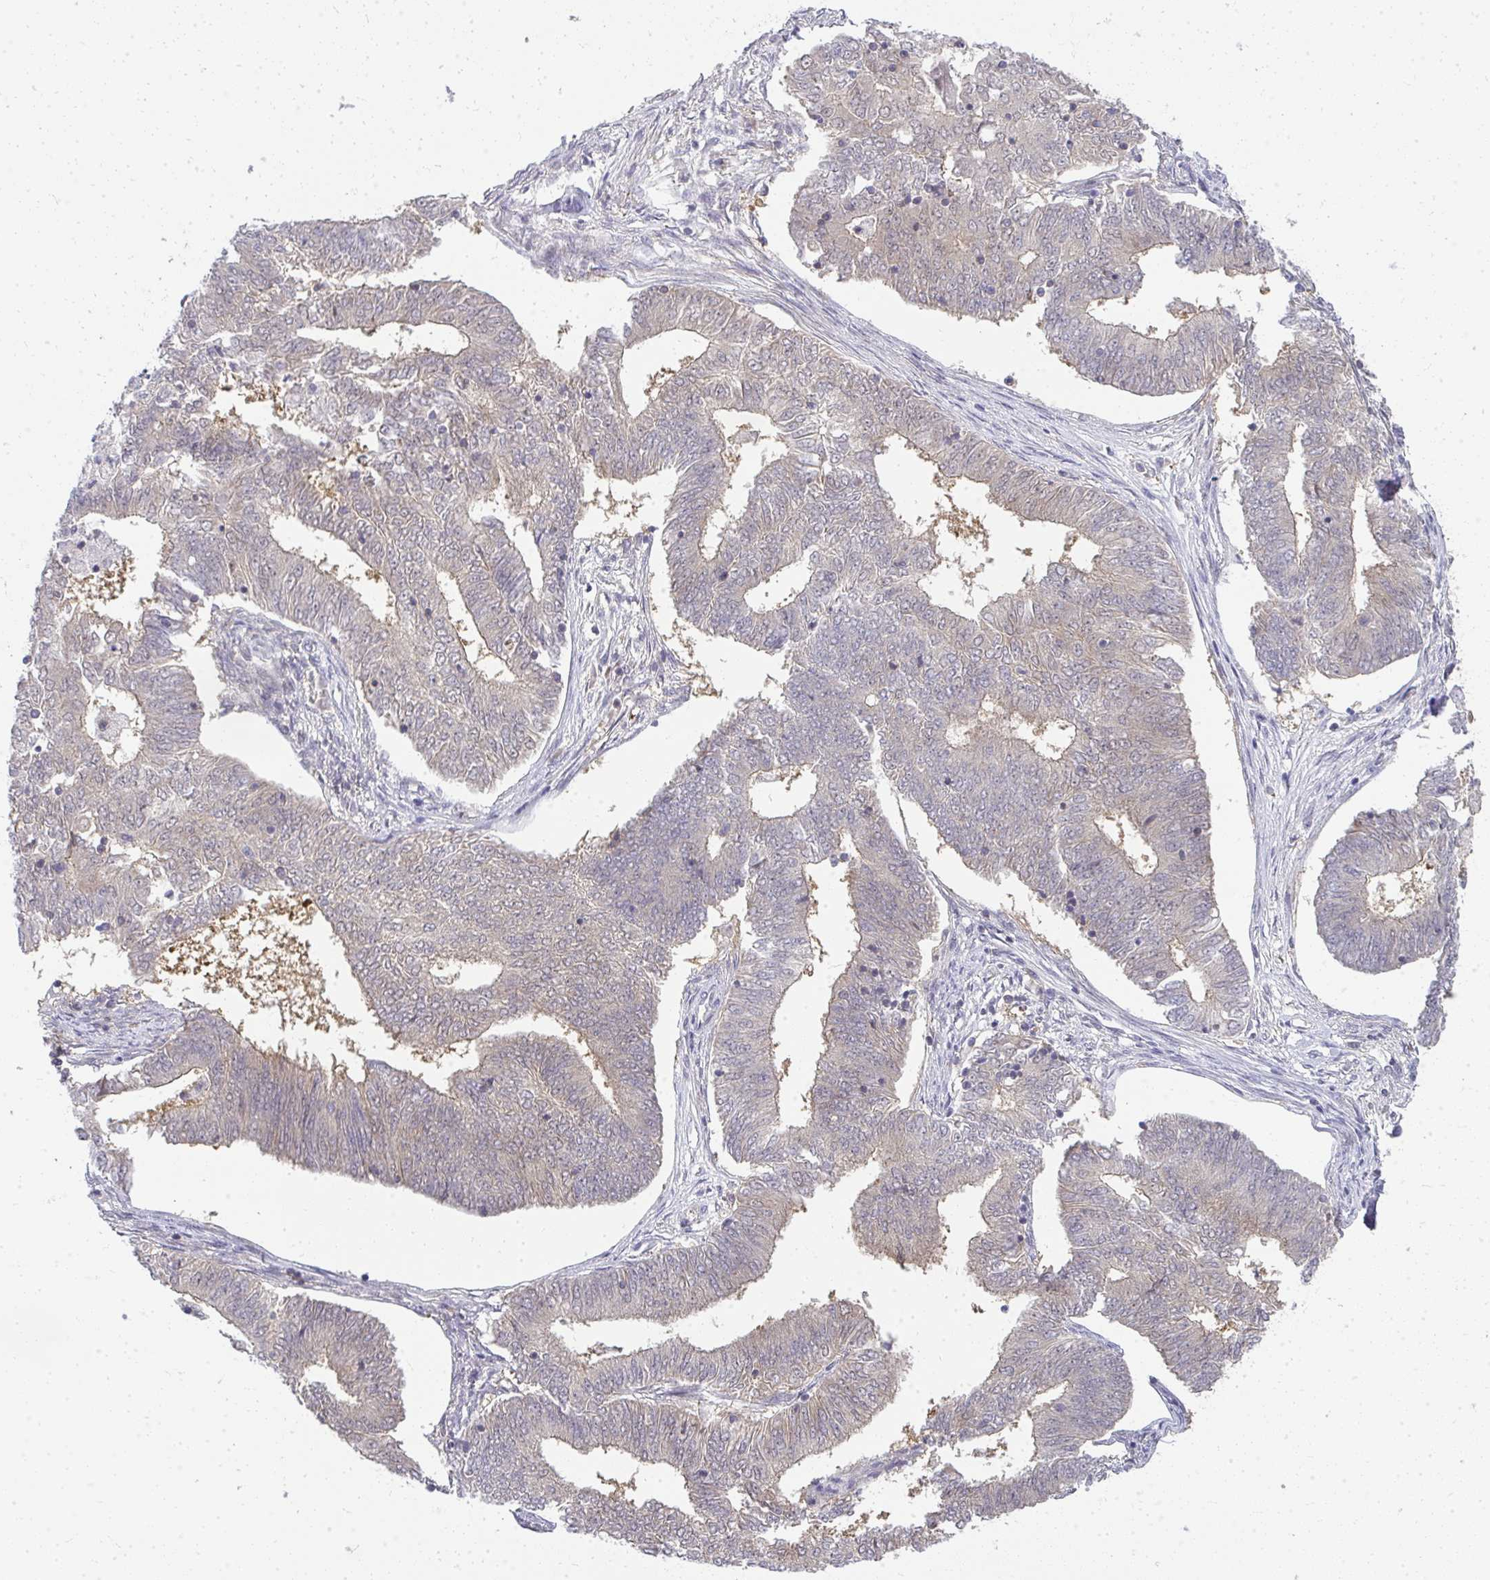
{"staining": {"intensity": "weak", "quantity": "<25%", "location": "cytoplasmic/membranous"}, "tissue": "endometrial cancer", "cell_type": "Tumor cells", "image_type": "cancer", "snomed": [{"axis": "morphology", "description": "Adenocarcinoma, NOS"}, {"axis": "topography", "description": "Endometrium"}], "caption": "High power microscopy image of an IHC micrograph of endometrial adenocarcinoma, revealing no significant expression in tumor cells.", "gene": "HDHD2", "patient": {"sex": "female", "age": 62}}